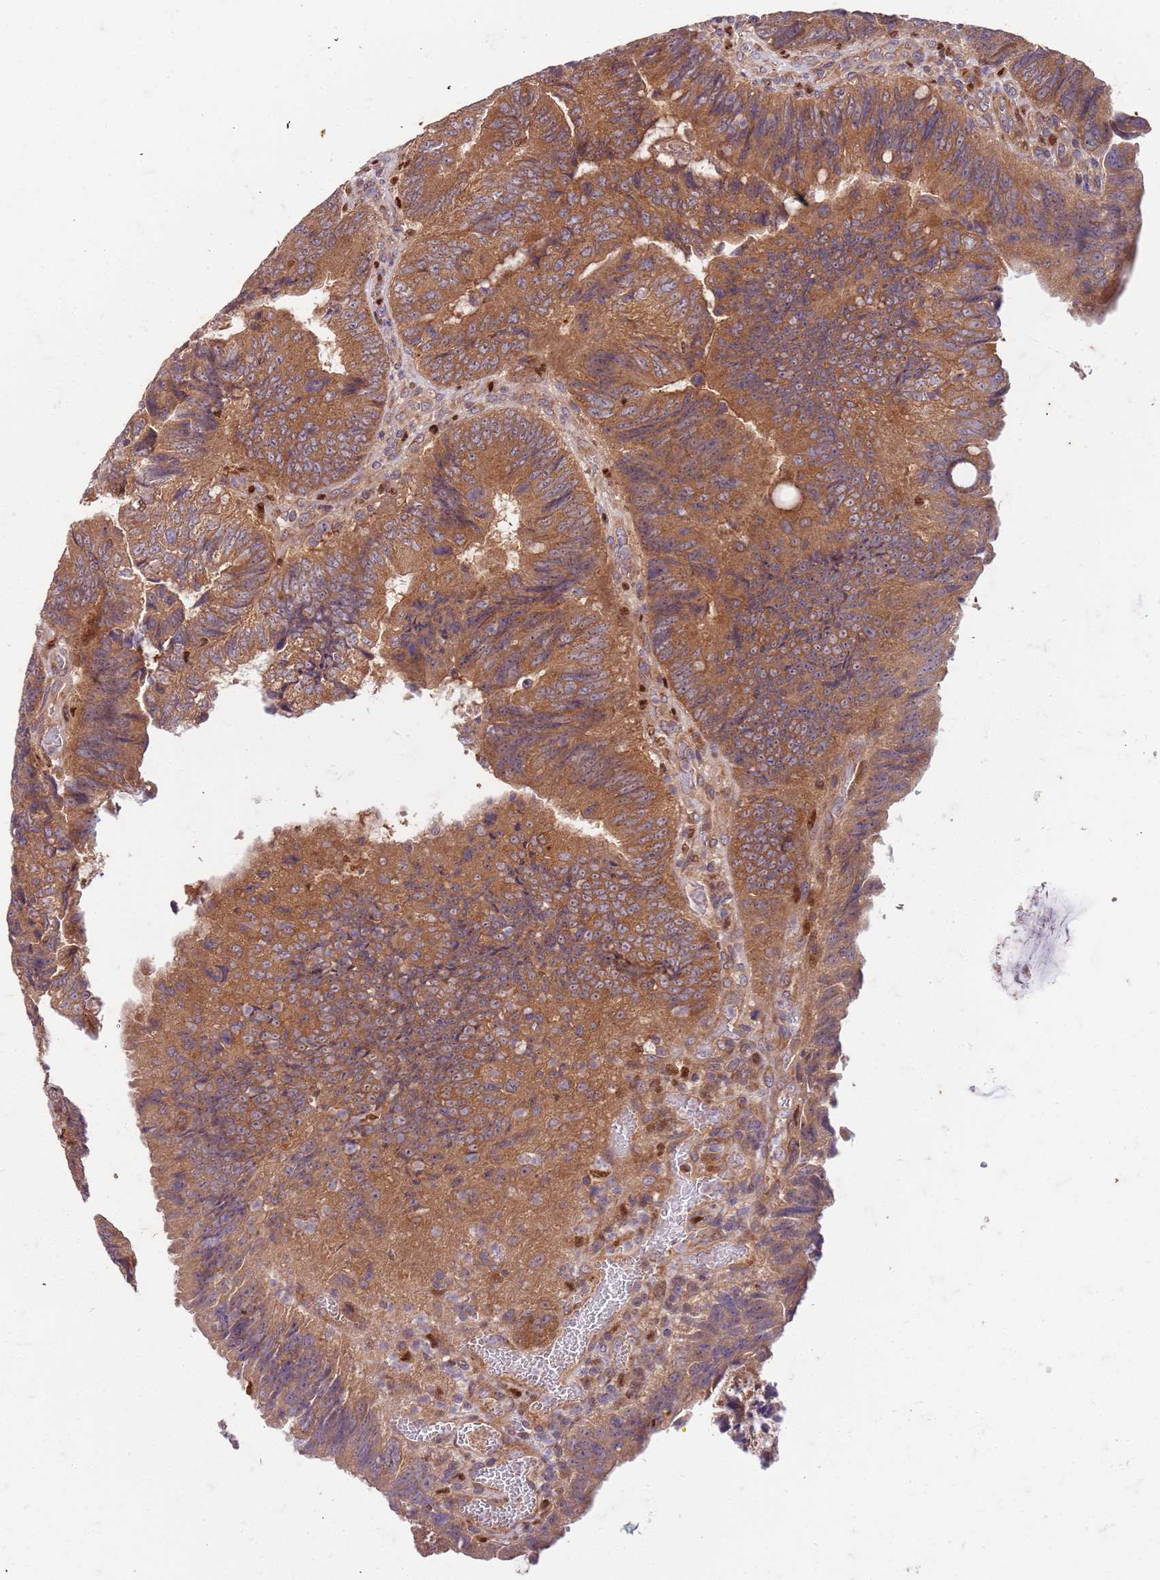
{"staining": {"intensity": "moderate", "quantity": ">75%", "location": "cytoplasmic/membranous"}, "tissue": "colorectal cancer", "cell_type": "Tumor cells", "image_type": "cancer", "snomed": [{"axis": "morphology", "description": "Adenocarcinoma, NOS"}, {"axis": "topography", "description": "Colon"}], "caption": "IHC micrograph of adenocarcinoma (colorectal) stained for a protein (brown), which reveals medium levels of moderate cytoplasmic/membranous positivity in about >75% of tumor cells.", "gene": "OSBP", "patient": {"sex": "female", "age": 67}}